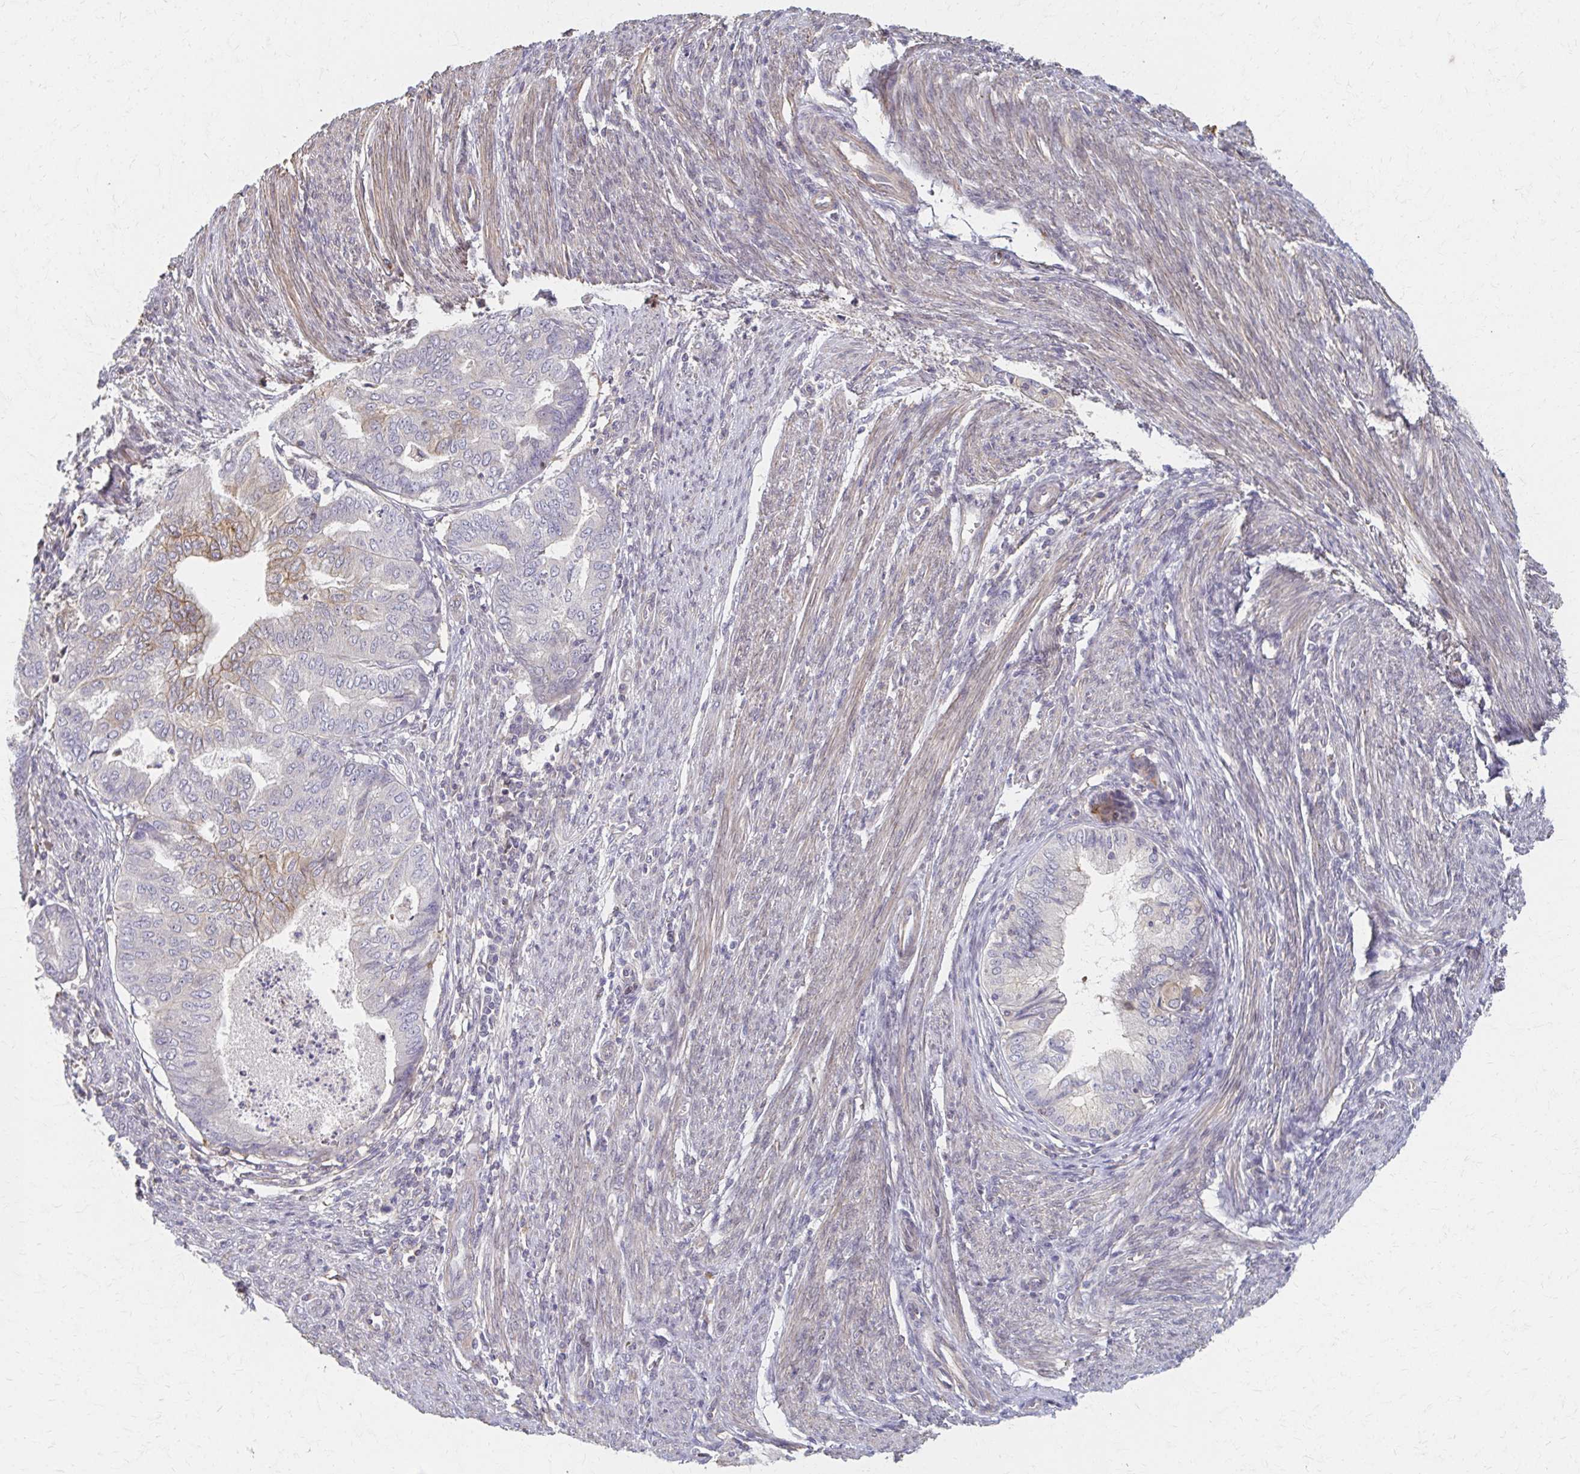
{"staining": {"intensity": "weak", "quantity": "<25%", "location": "cytoplasmic/membranous"}, "tissue": "endometrial cancer", "cell_type": "Tumor cells", "image_type": "cancer", "snomed": [{"axis": "morphology", "description": "Adenocarcinoma, NOS"}, {"axis": "topography", "description": "Endometrium"}], "caption": "IHC image of endometrial adenocarcinoma stained for a protein (brown), which reveals no staining in tumor cells.", "gene": "EOLA2", "patient": {"sex": "female", "age": 79}}